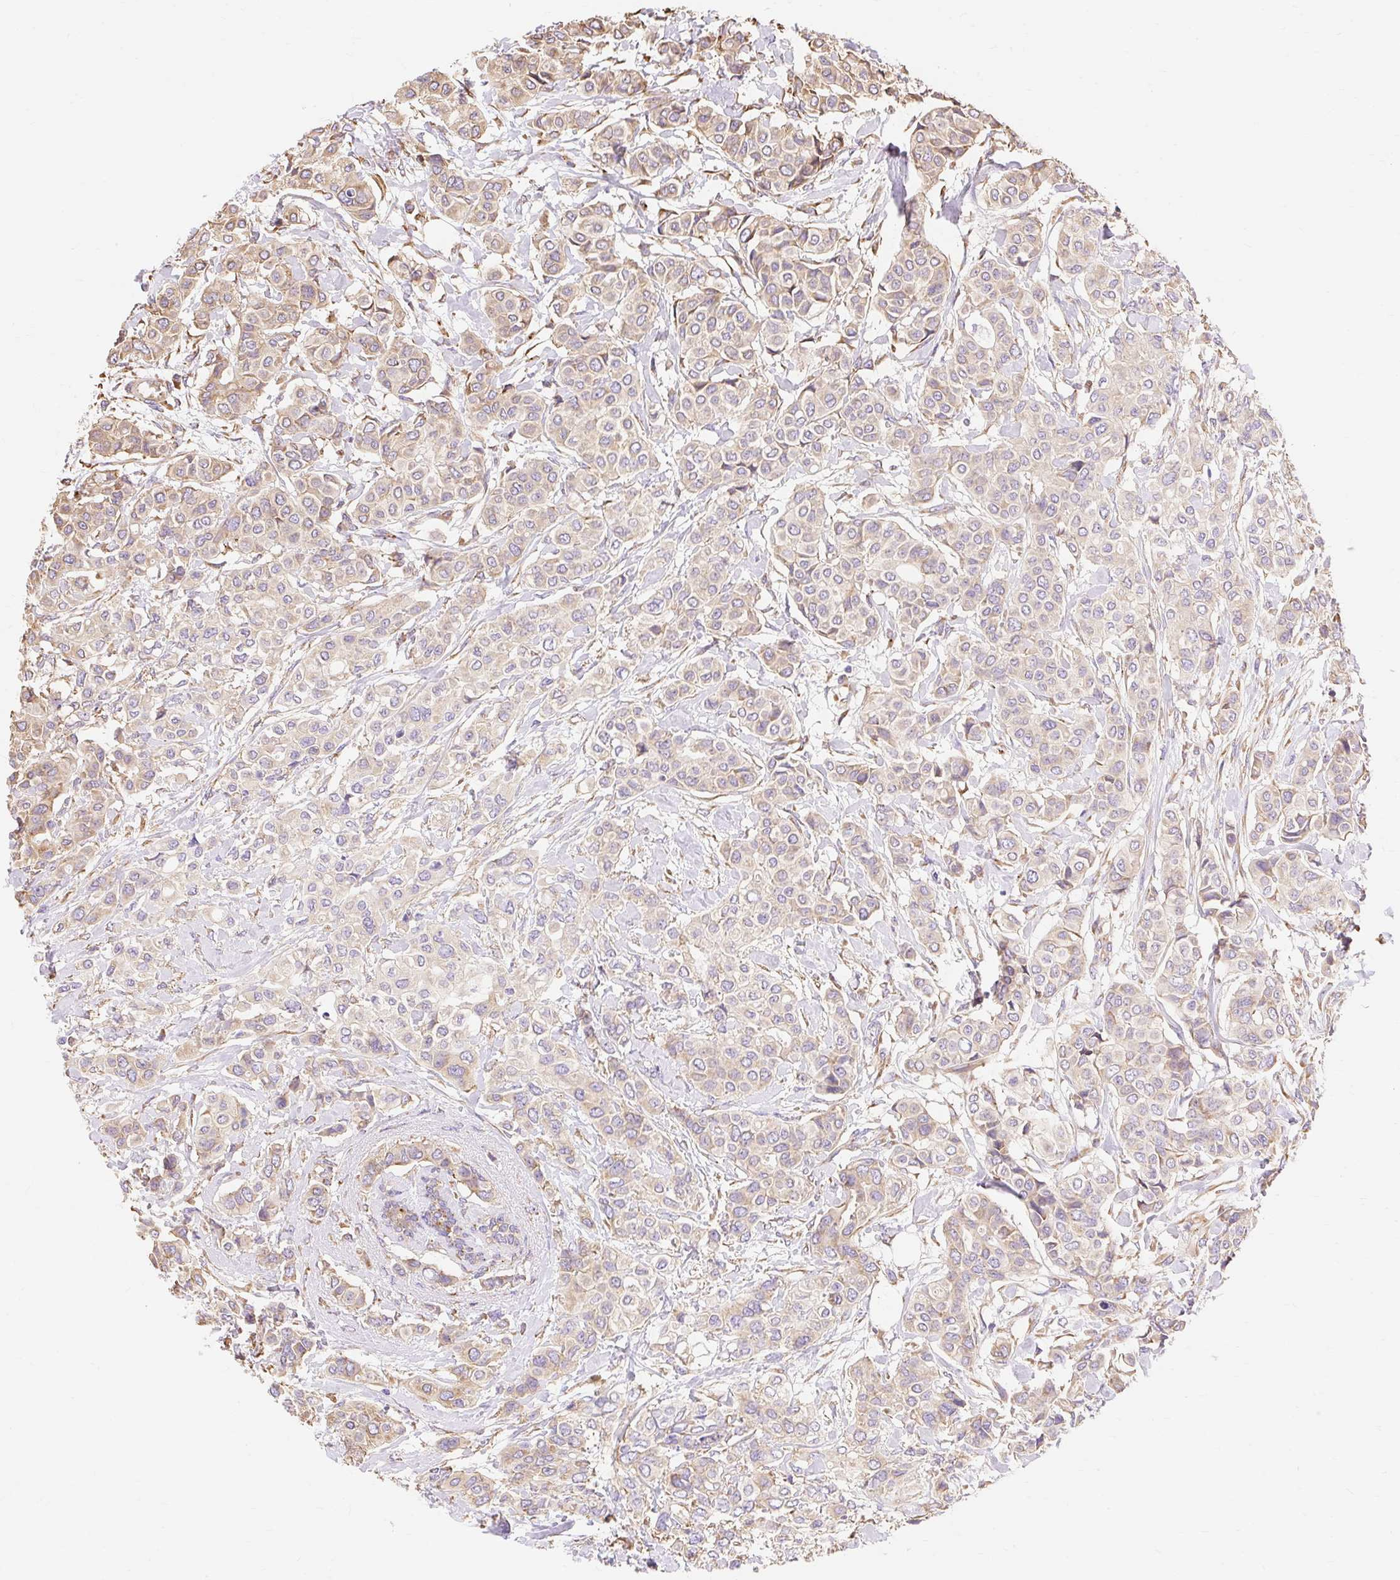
{"staining": {"intensity": "weak", "quantity": ">75%", "location": "cytoplasmic/membranous"}, "tissue": "breast cancer", "cell_type": "Tumor cells", "image_type": "cancer", "snomed": [{"axis": "morphology", "description": "Lobular carcinoma"}, {"axis": "topography", "description": "Breast"}], "caption": "The photomicrograph reveals a brown stain indicating the presence of a protein in the cytoplasmic/membranous of tumor cells in breast cancer (lobular carcinoma).", "gene": "RPS17", "patient": {"sex": "female", "age": 51}}